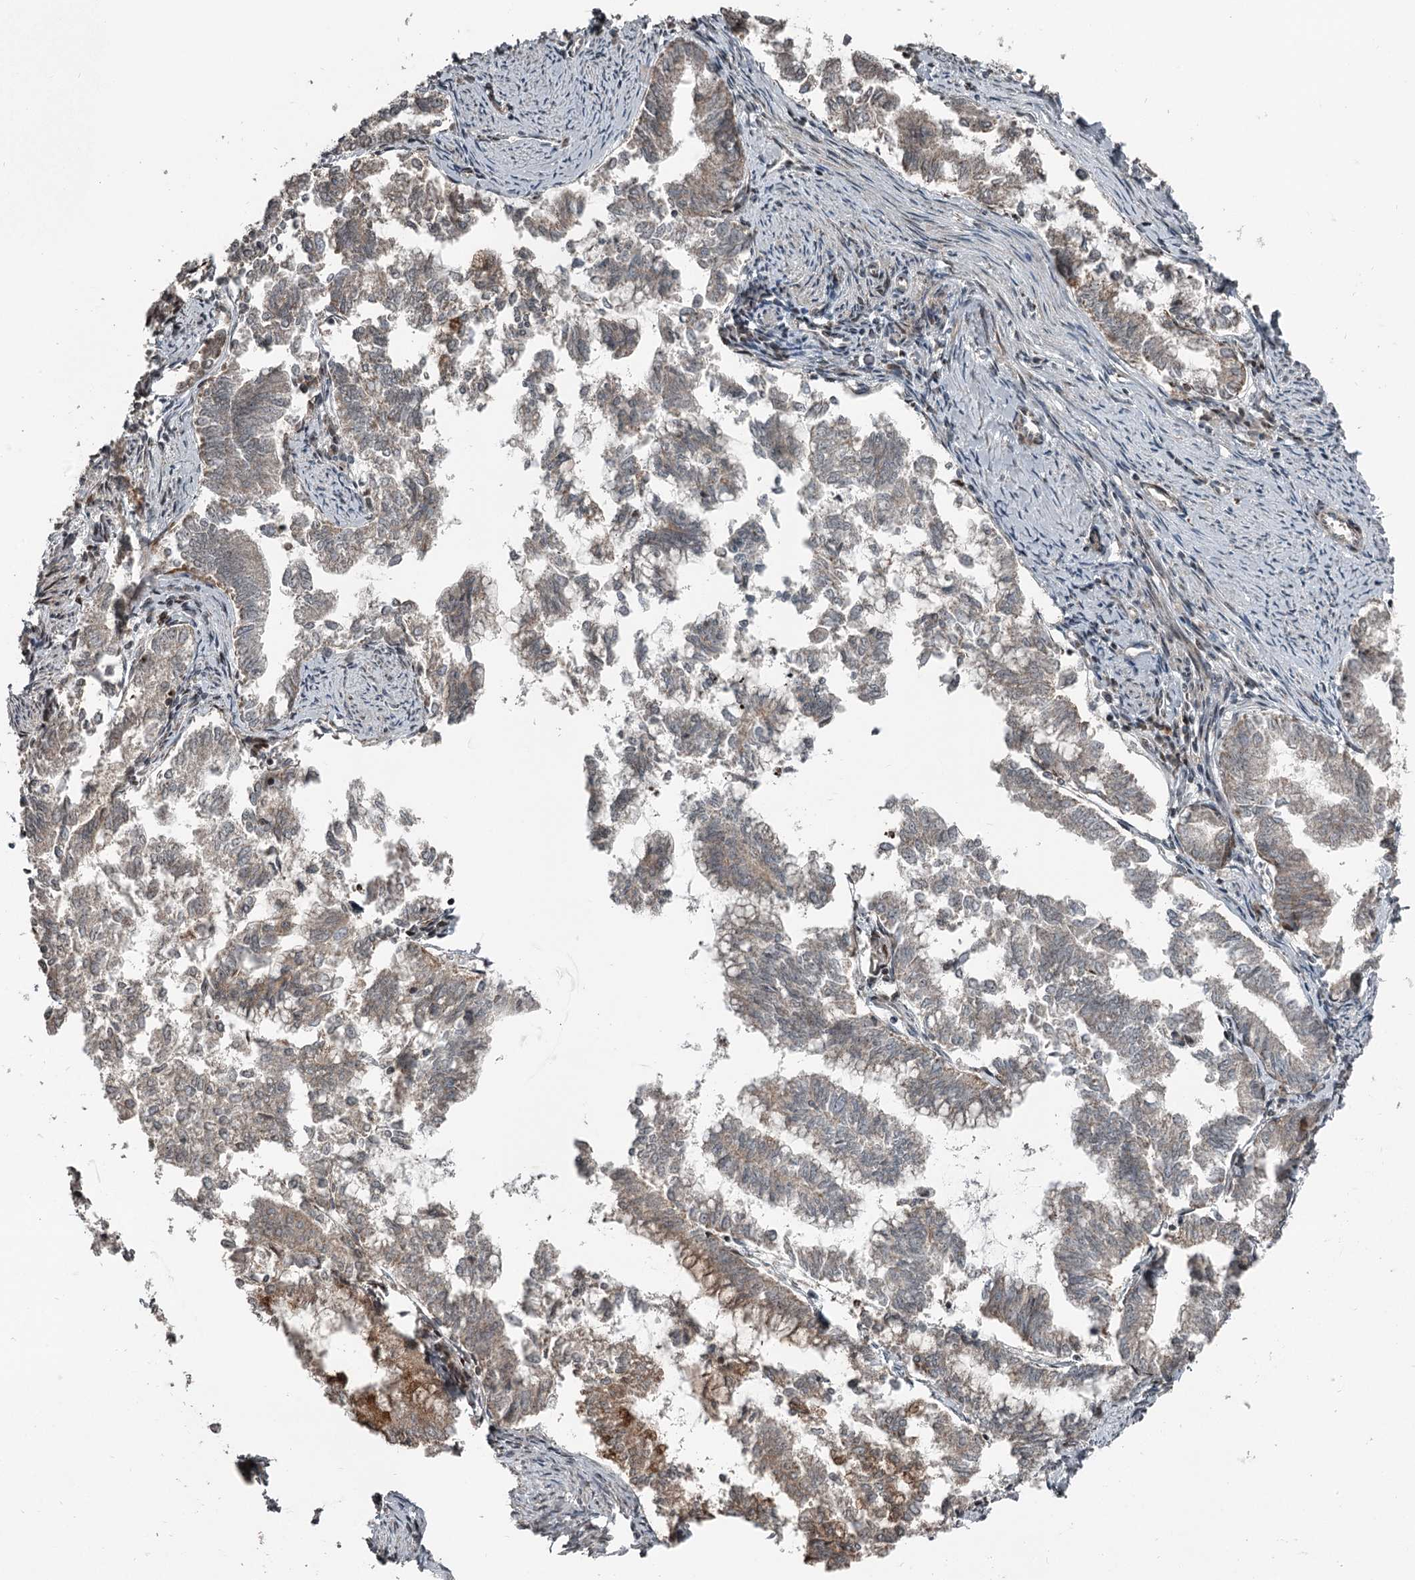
{"staining": {"intensity": "weak", "quantity": "25%-75%", "location": "cytoplasmic/membranous"}, "tissue": "endometrial cancer", "cell_type": "Tumor cells", "image_type": "cancer", "snomed": [{"axis": "morphology", "description": "Adenocarcinoma, NOS"}, {"axis": "topography", "description": "Endometrium"}], "caption": "This is a histology image of immunohistochemistry staining of endometrial cancer (adenocarcinoma), which shows weak expression in the cytoplasmic/membranous of tumor cells.", "gene": "RASSF8", "patient": {"sex": "female", "age": 79}}